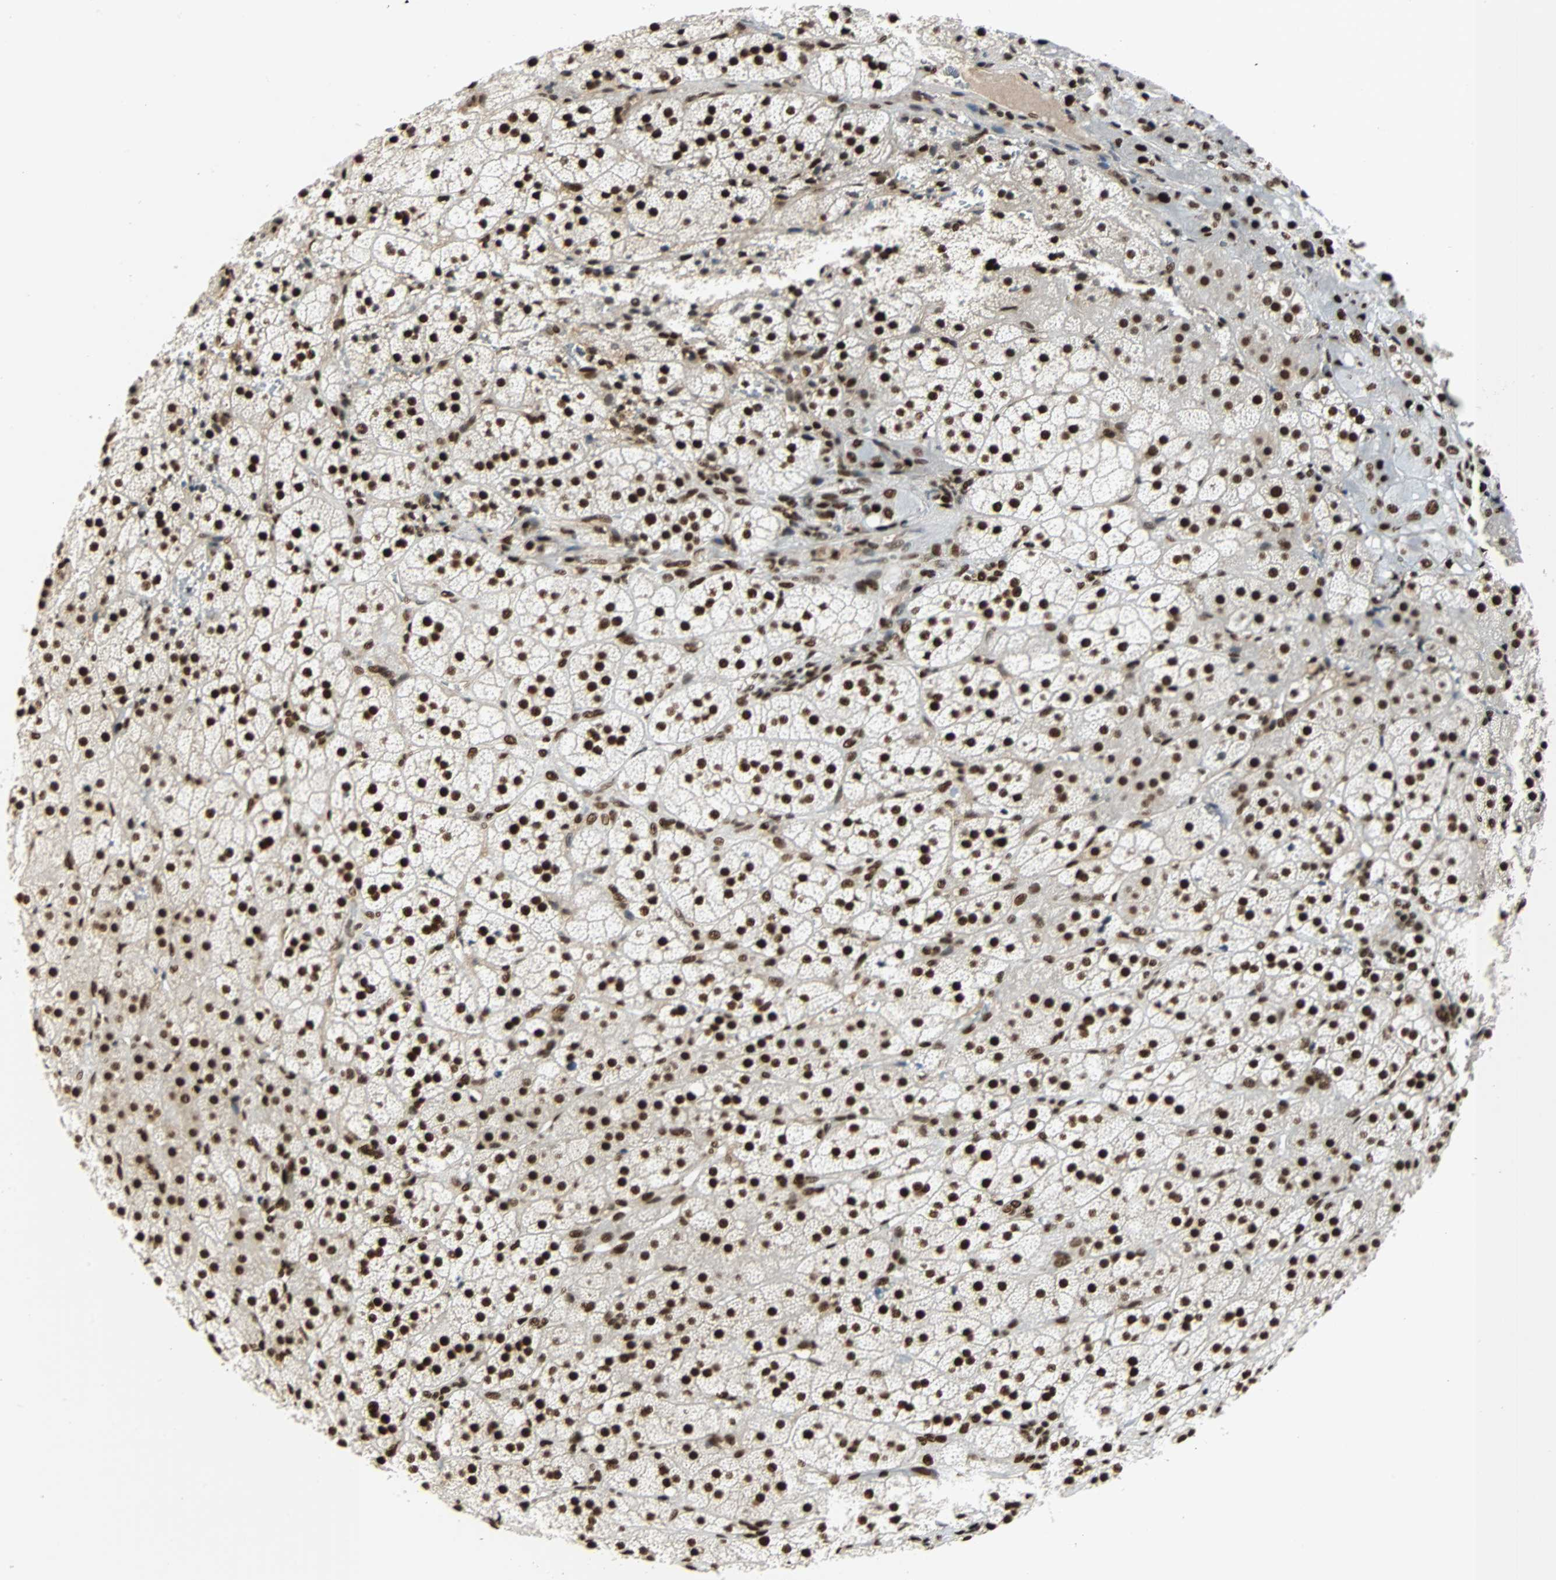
{"staining": {"intensity": "strong", "quantity": ">75%", "location": "nuclear"}, "tissue": "adrenal gland", "cell_type": "Glandular cells", "image_type": "normal", "snomed": [{"axis": "morphology", "description": "Normal tissue, NOS"}, {"axis": "topography", "description": "Adrenal gland"}], "caption": "A high amount of strong nuclear staining is seen in about >75% of glandular cells in unremarkable adrenal gland. (Stains: DAB (3,3'-diaminobenzidine) in brown, nuclei in blue, Microscopy: brightfield microscopy at high magnification).", "gene": "CDK12", "patient": {"sex": "female", "age": 44}}